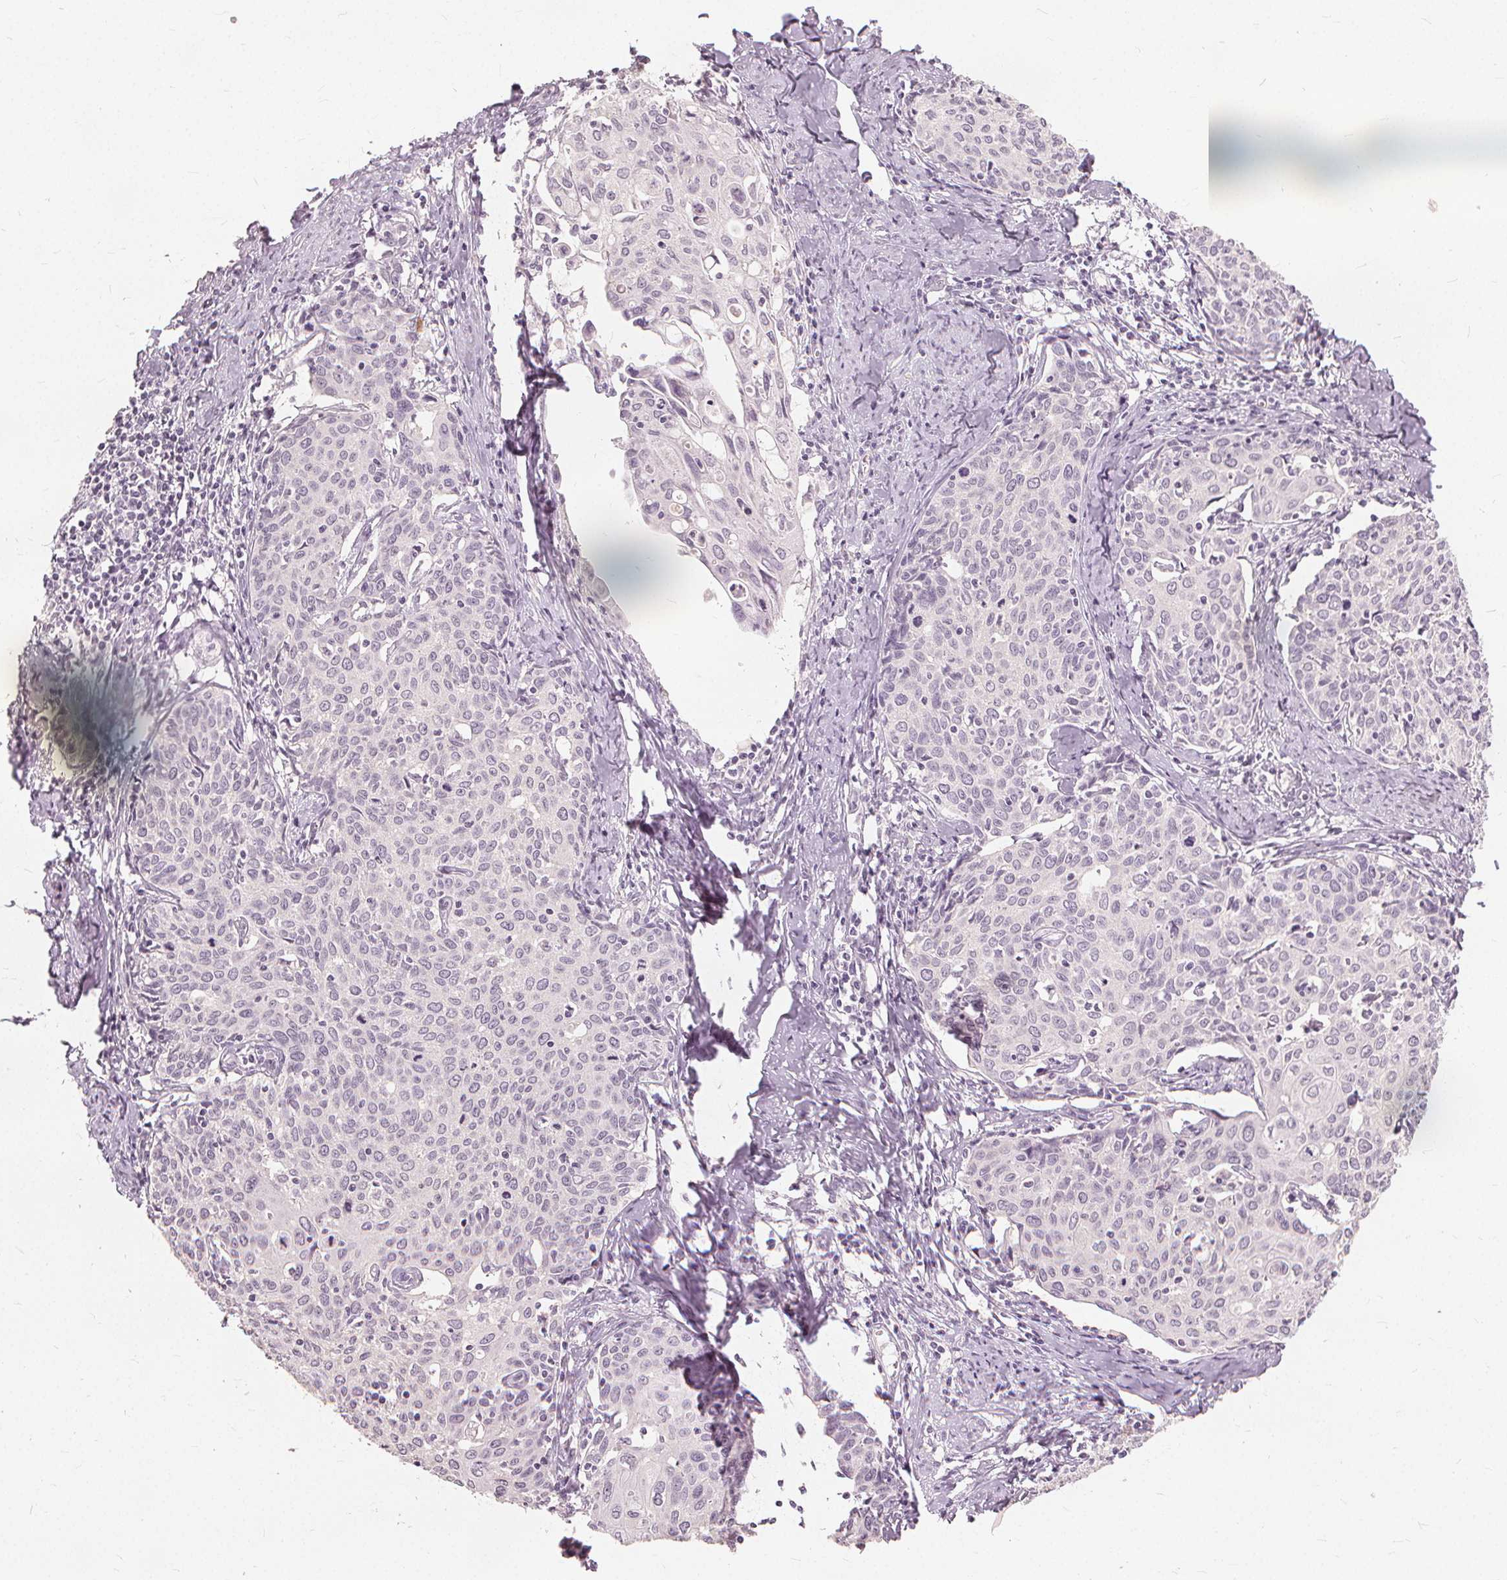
{"staining": {"intensity": "negative", "quantity": "none", "location": "none"}, "tissue": "cervical cancer", "cell_type": "Tumor cells", "image_type": "cancer", "snomed": [{"axis": "morphology", "description": "Squamous cell carcinoma, NOS"}, {"axis": "topography", "description": "Cervix"}], "caption": "Cervical cancer was stained to show a protein in brown. There is no significant positivity in tumor cells.", "gene": "SFTPD", "patient": {"sex": "female", "age": 62}}